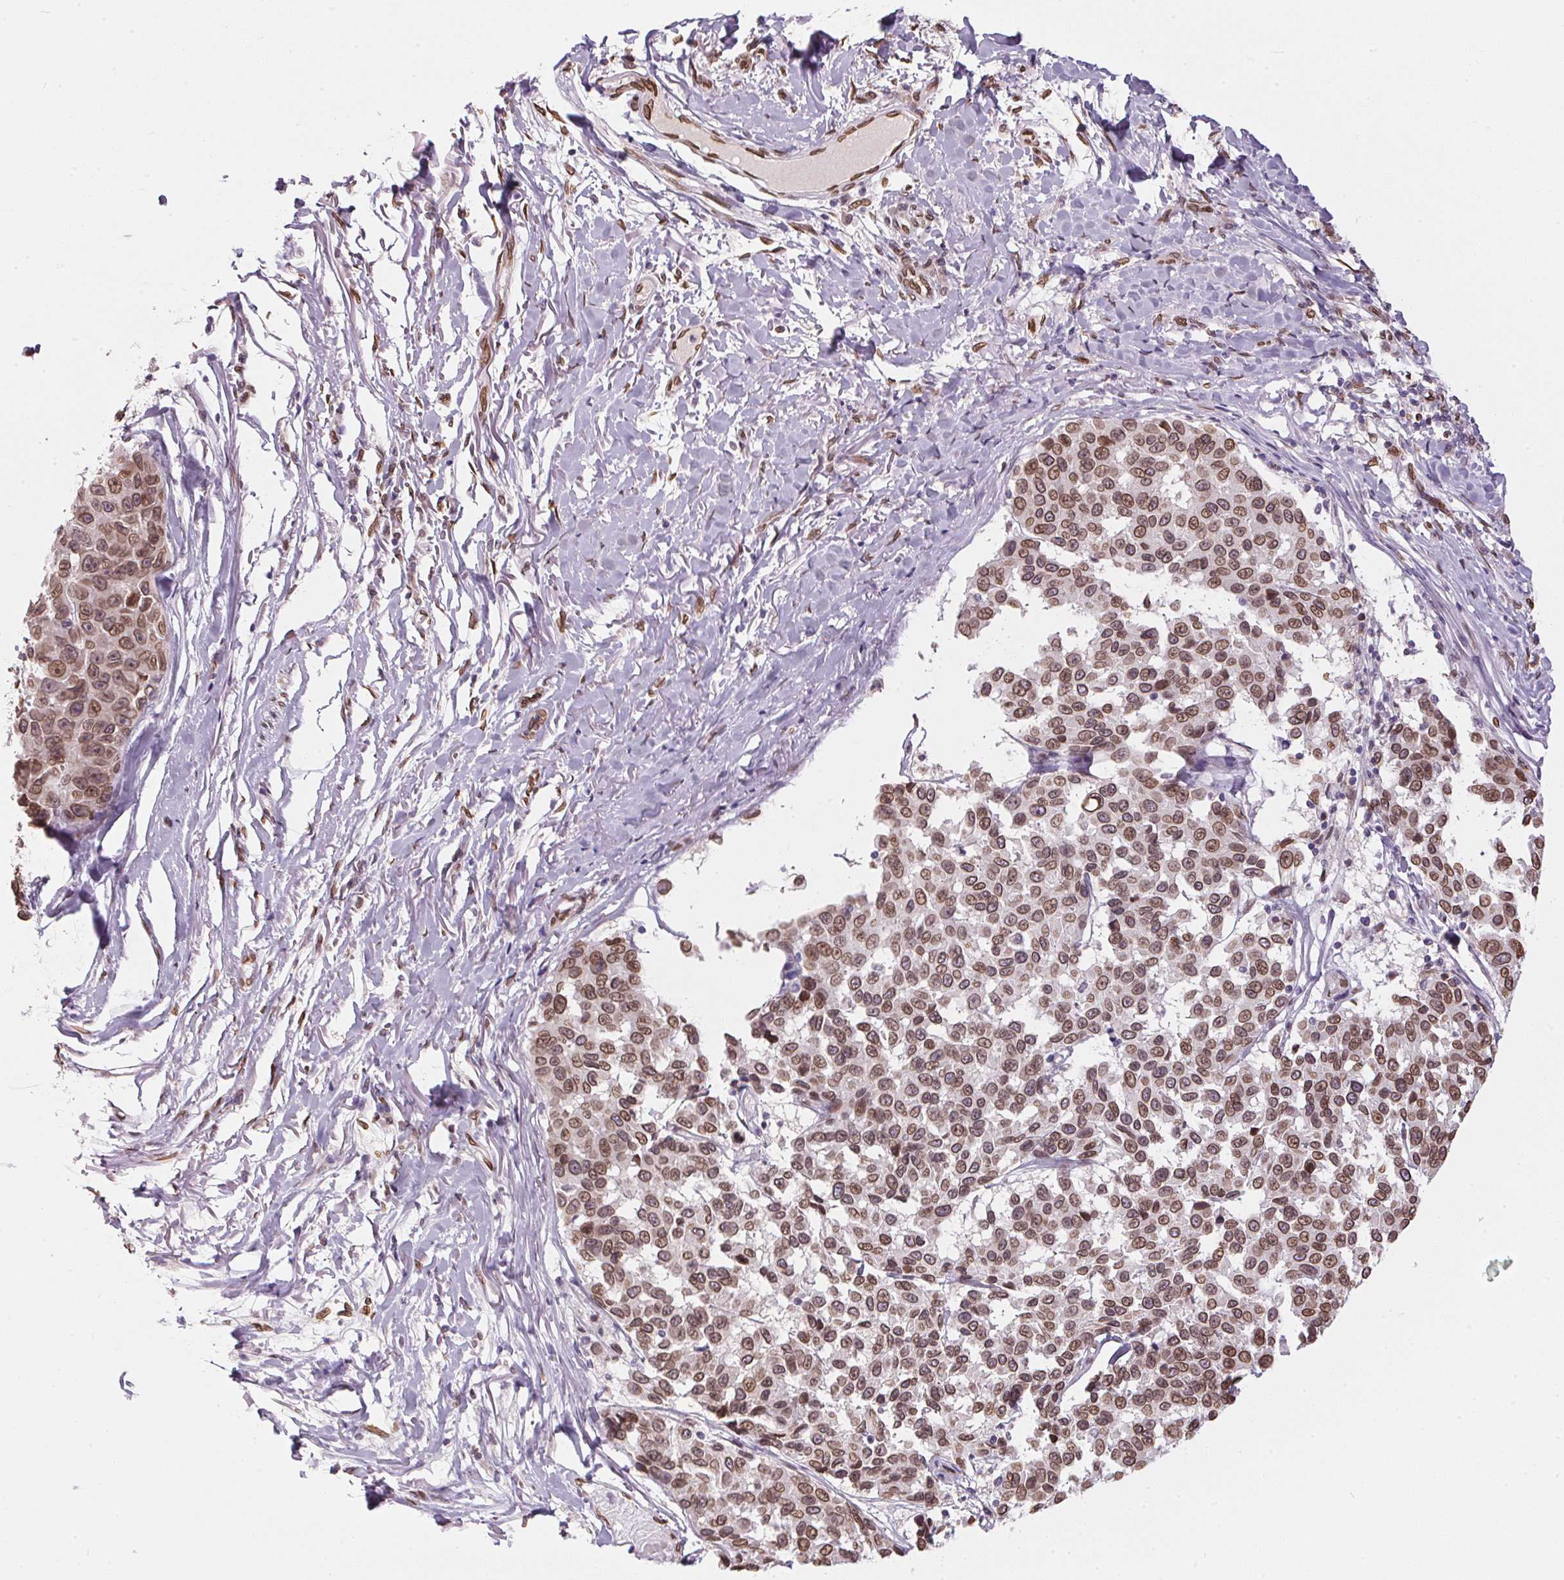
{"staining": {"intensity": "moderate", "quantity": ">75%", "location": "cytoplasmic/membranous,nuclear"}, "tissue": "melanoma", "cell_type": "Tumor cells", "image_type": "cancer", "snomed": [{"axis": "morphology", "description": "Malignant melanoma, NOS"}, {"axis": "topography", "description": "Skin"}], "caption": "Melanoma was stained to show a protein in brown. There is medium levels of moderate cytoplasmic/membranous and nuclear staining in about >75% of tumor cells.", "gene": "TMEM175", "patient": {"sex": "female", "age": 66}}